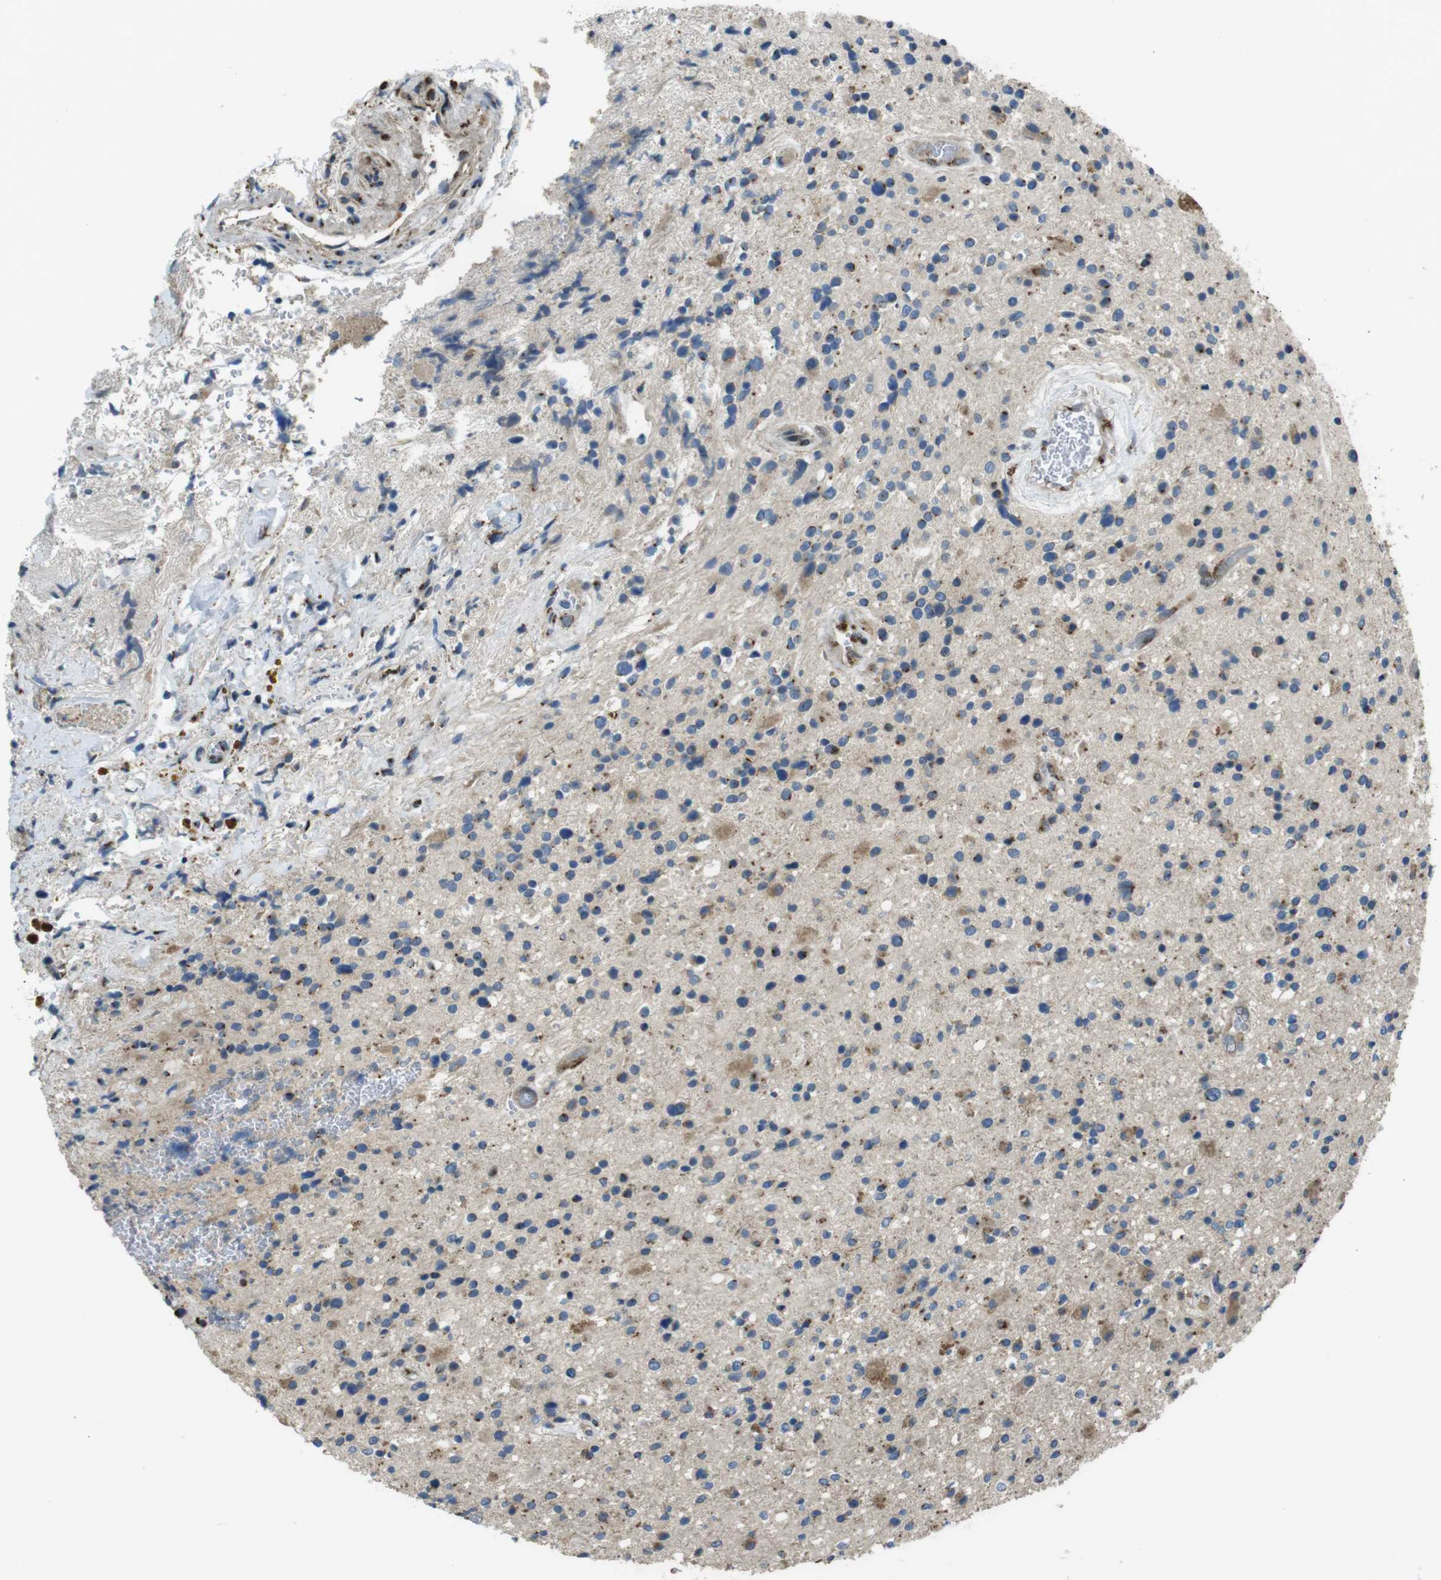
{"staining": {"intensity": "moderate", "quantity": "25%-75%", "location": "cytoplasmic/membranous"}, "tissue": "glioma", "cell_type": "Tumor cells", "image_type": "cancer", "snomed": [{"axis": "morphology", "description": "Glioma, malignant, High grade"}, {"axis": "topography", "description": "Brain"}], "caption": "A medium amount of moderate cytoplasmic/membranous positivity is identified in about 25%-75% of tumor cells in glioma tissue.", "gene": "RAB6A", "patient": {"sex": "male", "age": 33}}